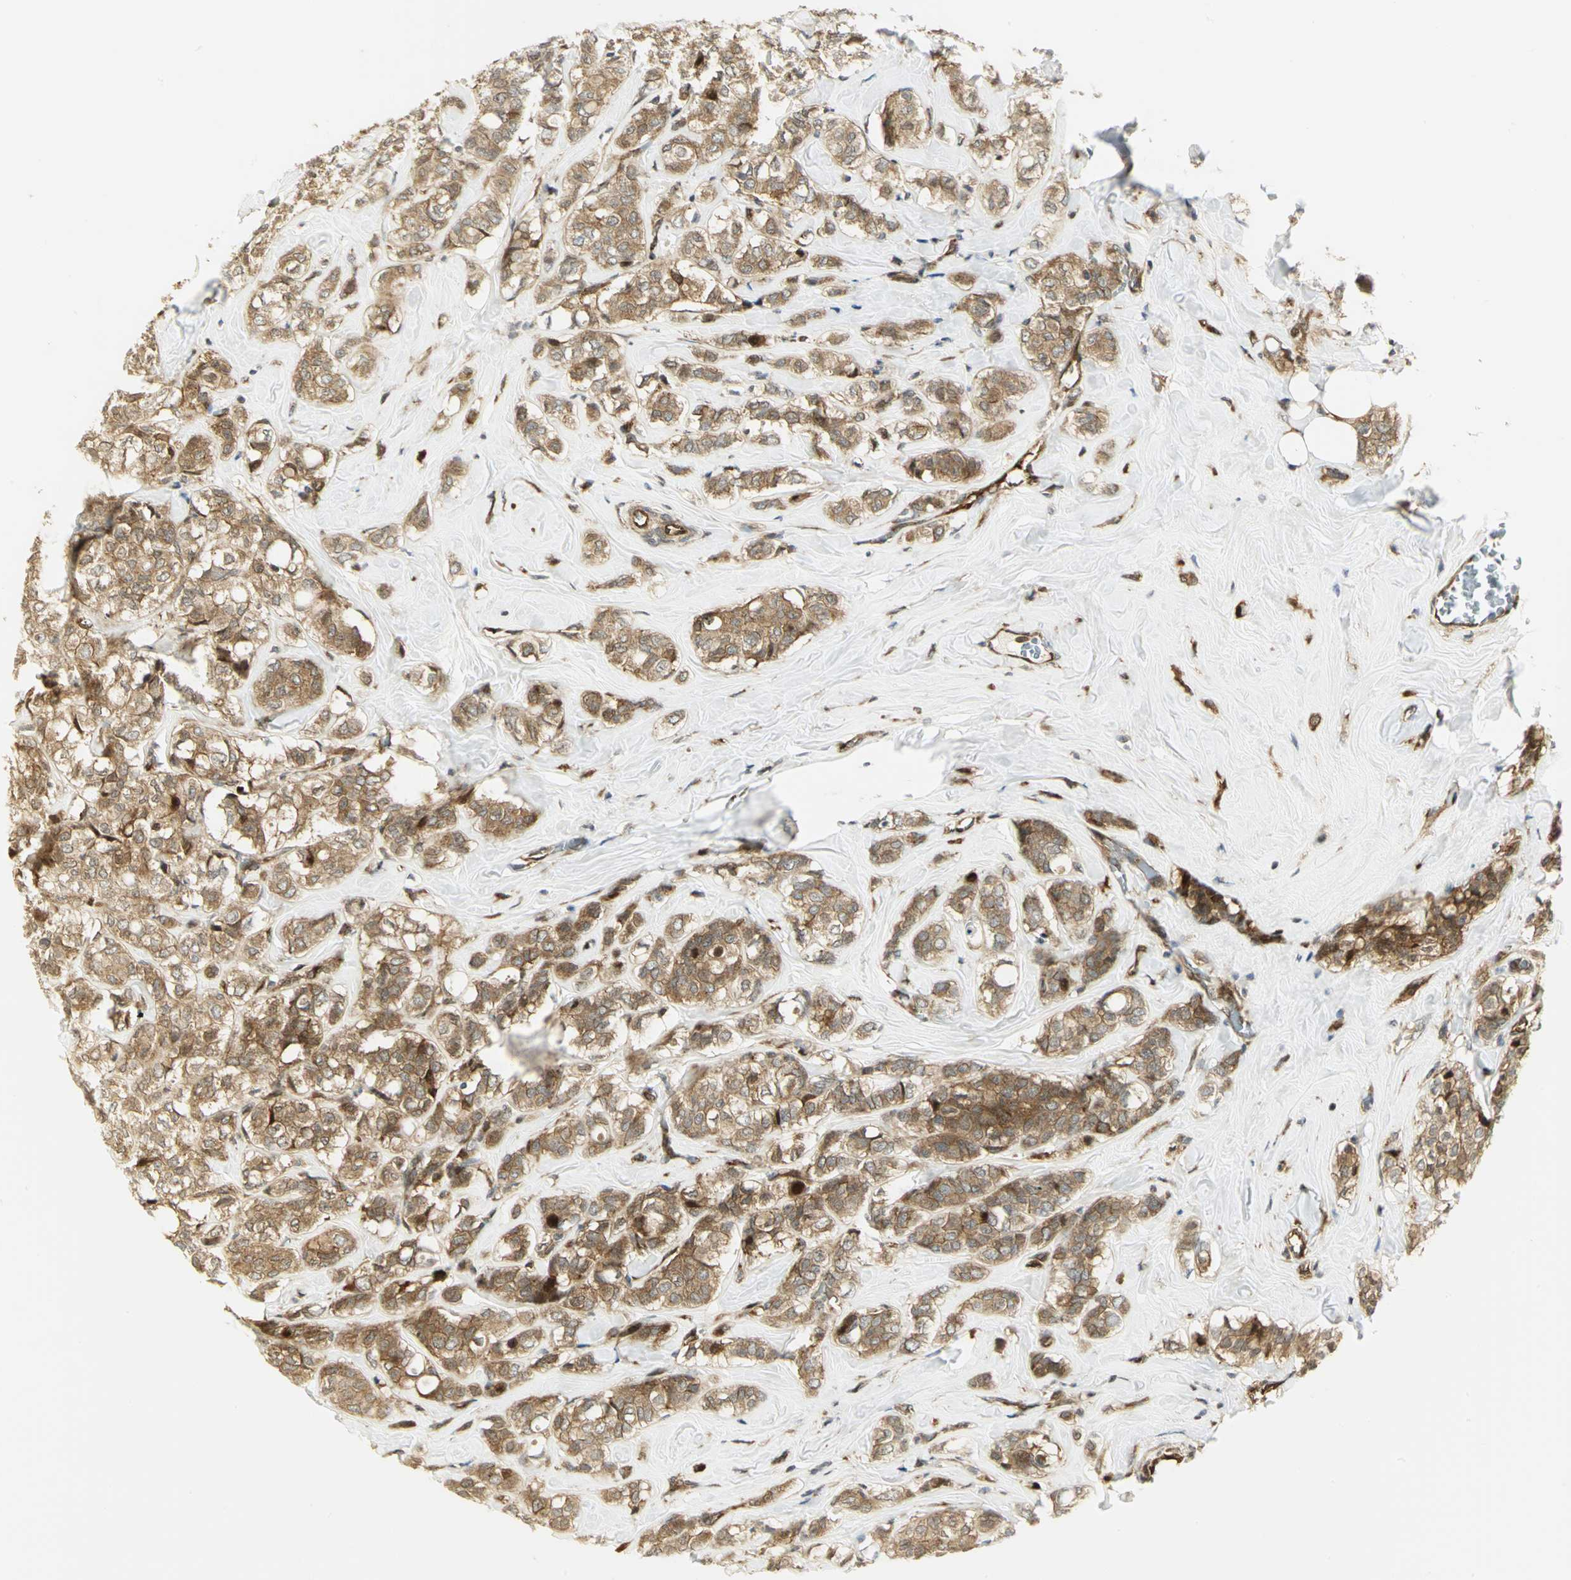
{"staining": {"intensity": "moderate", "quantity": ">75%", "location": "cytoplasmic/membranous"}, "tissue": "breast cancer", "cell_type": "Tumor cells", "image_type": "cancer", "snomed": [{"axis": "morphology", "description": "Lobular carcinoma"}, {"axis": "topography", "description": "Breast"}], "caption": "There is medium levels of moderate cytoplasmic/membranous staining in tumor cells of lobular carcinoma (breast), as demonstrated by immunohistochemical staining (brown color).", "gene": "EEA1", "patient": {"sex": "female", "age": 60}}